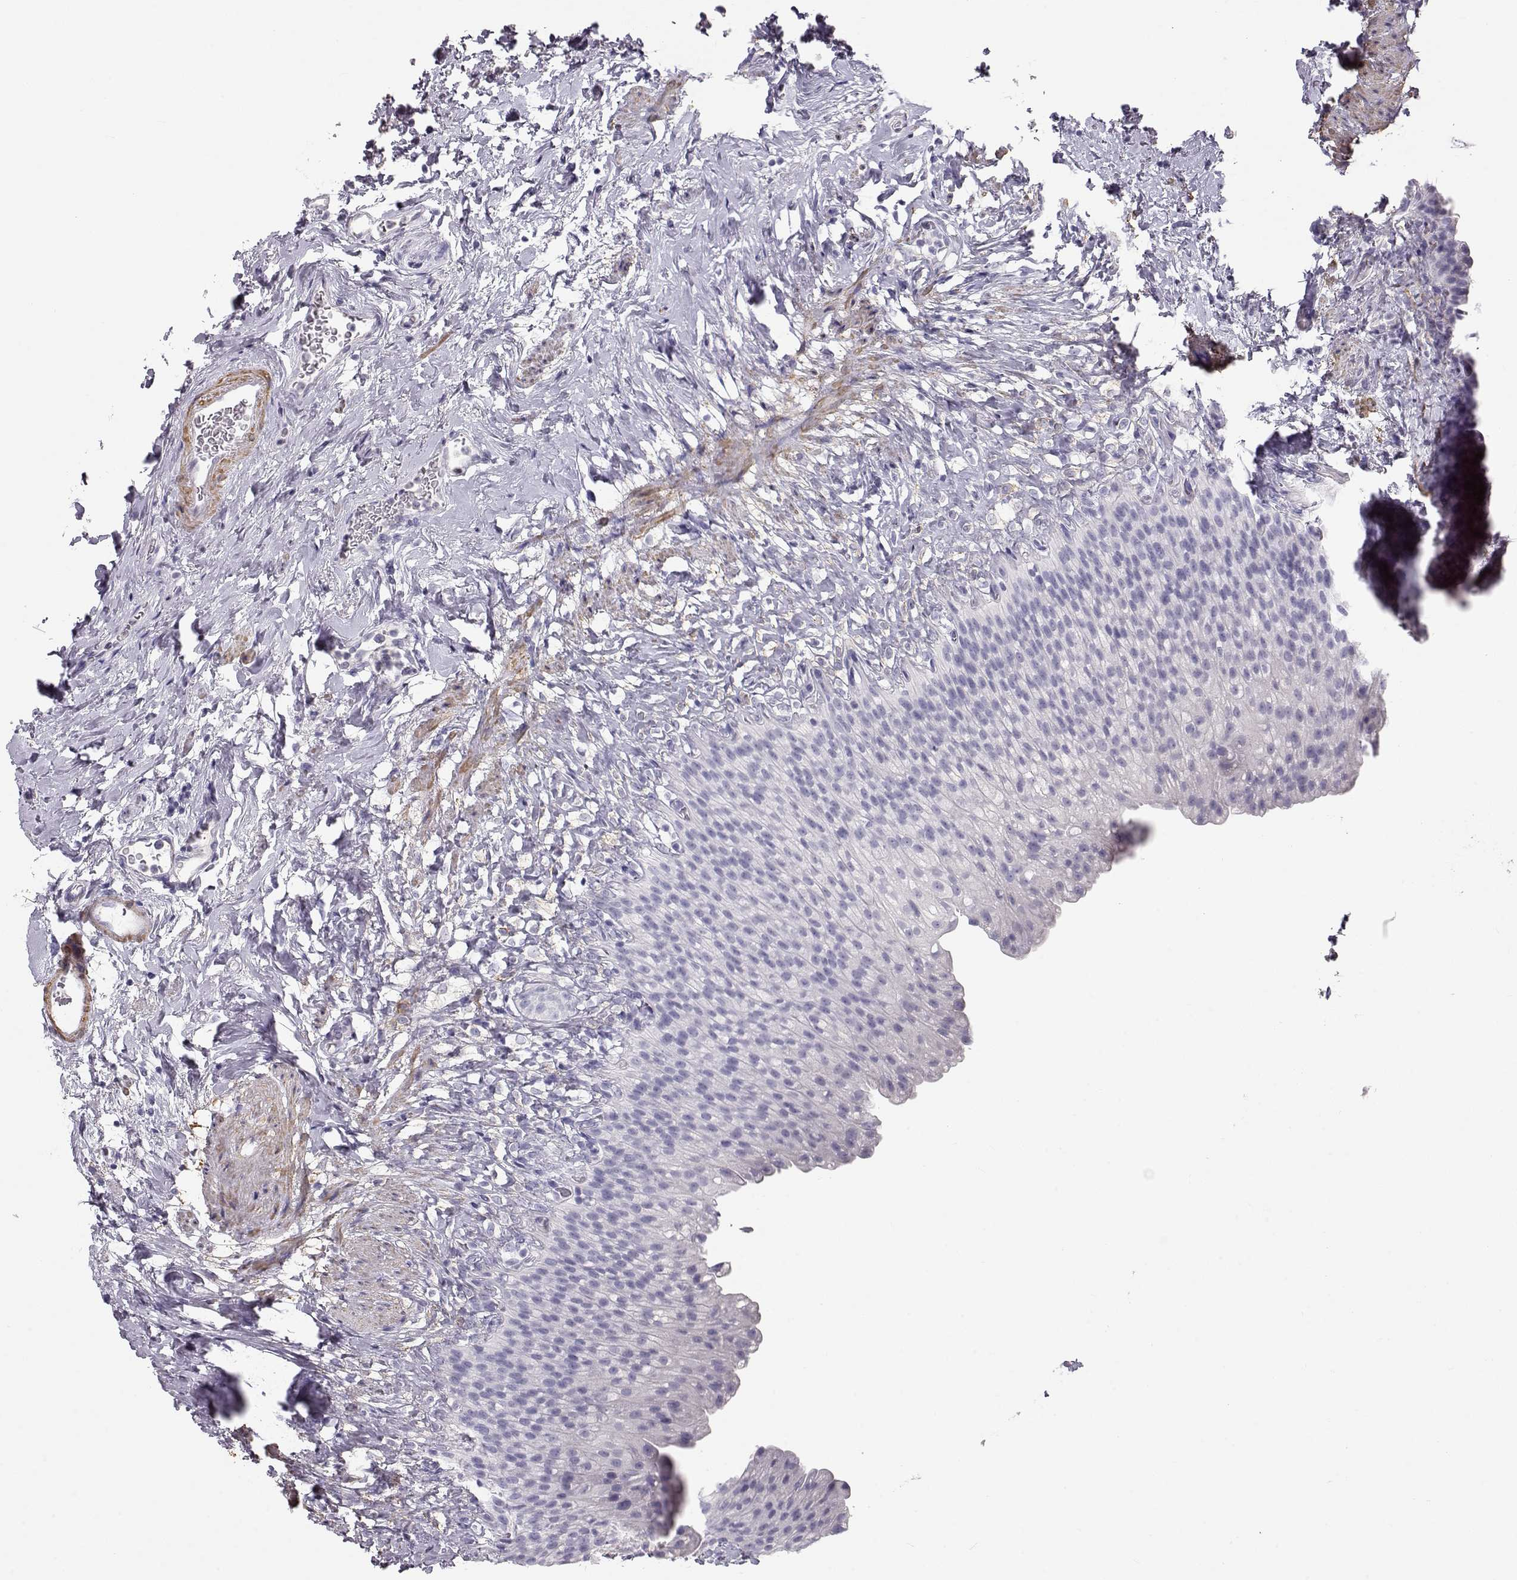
{"staining": {"intensity": "negative", "quantity": "none", "location": "none"}, "tissue": "urinary bladder", "cell_type": "Urothelial cells", "image_type": "normal", "snomed": [{"axis": "morphology", "description": "Normal tissue, NOS"}, {"axis": "topography", "description": "Urinary bladder"}], "caption": "Micrograph shows no significant protein staining in urothelial cells of benign urinary bladder. (Stains: DAB (3,3'-diaminobenzidine) immunohistochemistry with hematoxylin counter stain, Microscopy: brightfield microscopy at high magnification).", "gene": "SLITRK3", "patient": {"sex": "male", "age": 76}}